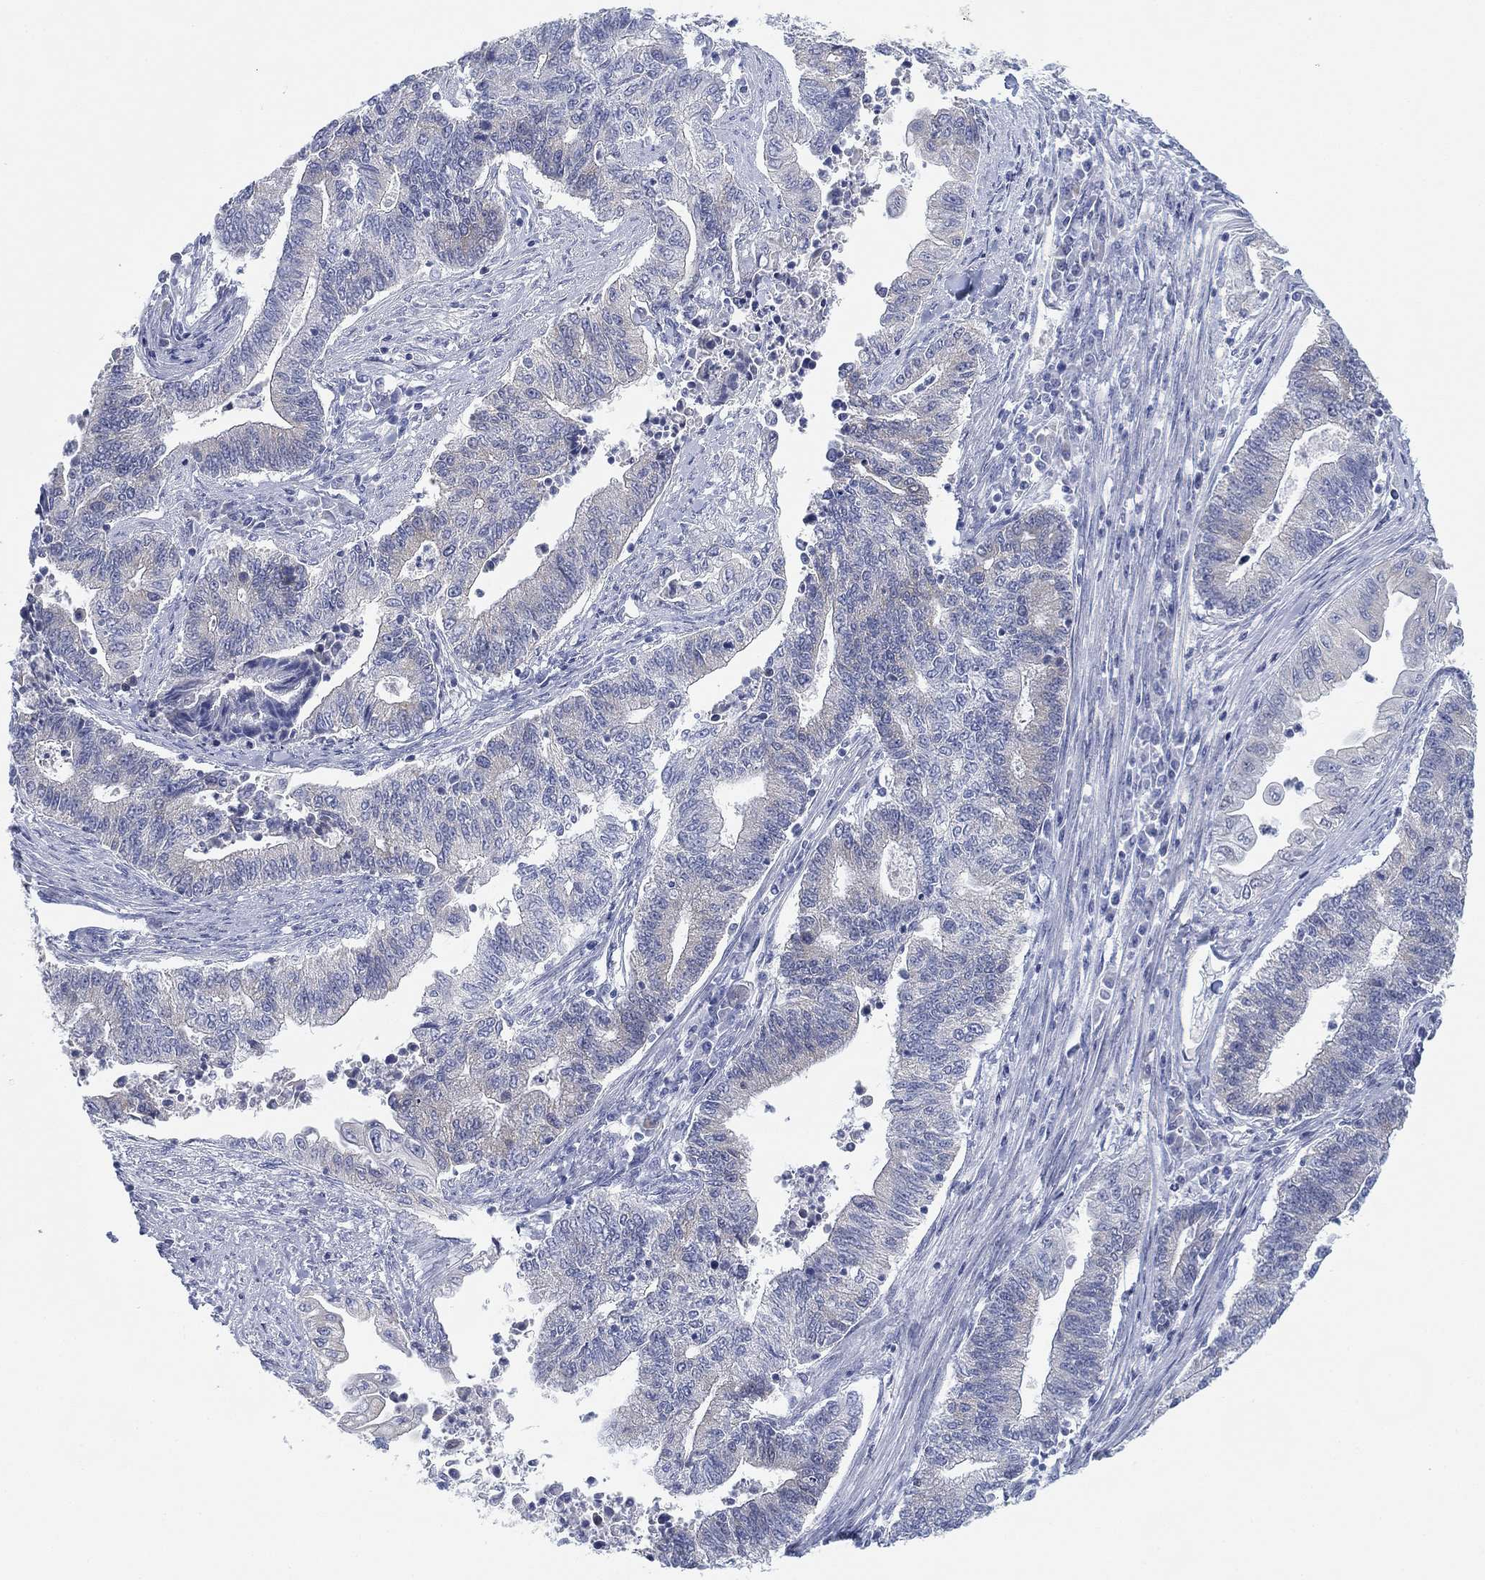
{"staining": {"intensity": "negative", "quantity": "none", "location": "none"}, "tissue": "endometrial cancer", "cell_type": "Tumor cells", "image_type": "cancer", "snomed": [{"axis": "morphology", "description": "Adenocarcinoma, NOS"}, {"axis": "topography", "description": "Uterus"}, {"axis": "topography", "description": "Endometrium"}], "caption": "An IHC photomicrograph of adenocarcinoma (endometrial) is shown. There is no staining in tumor cells of adenocarcinoma (endometrial).", "gene": "GCNA", "patient": {"sex": "female", "age": 54}}